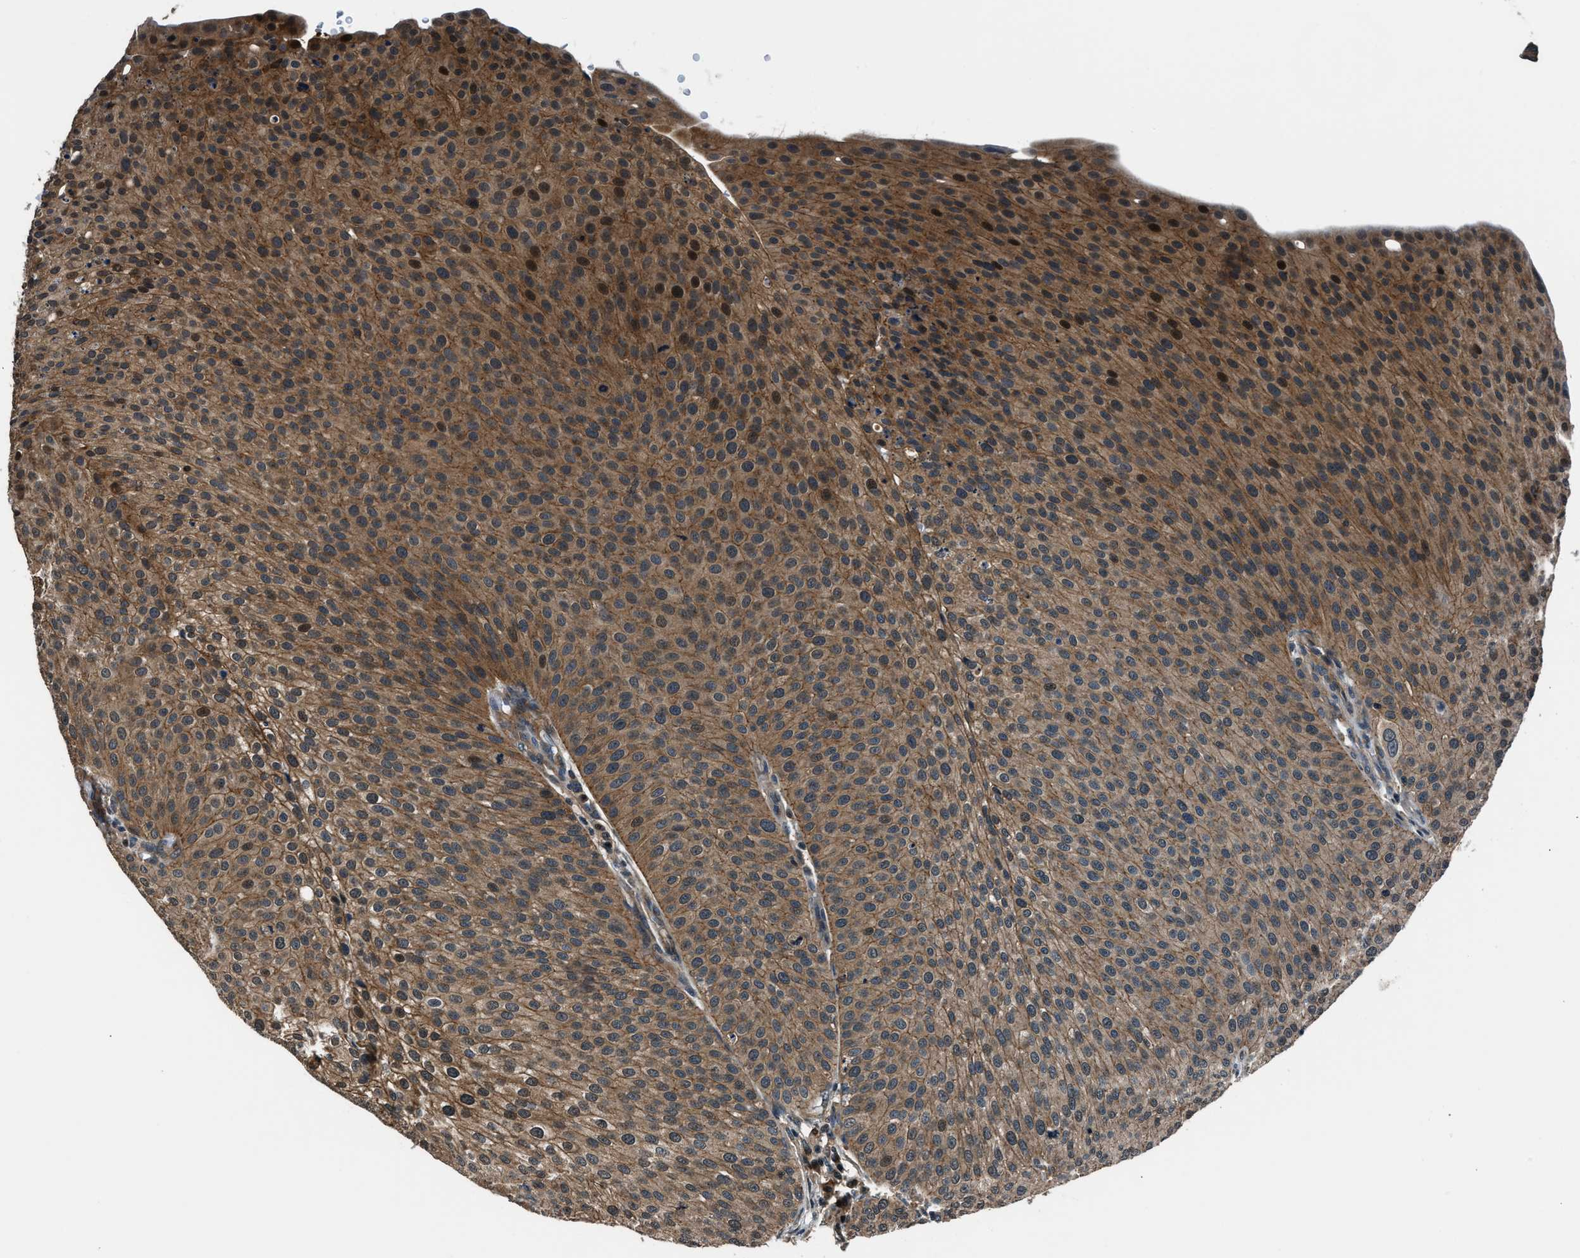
{"staining": {"intensity": "moderate", "quantity": "25%-75%", "location": "cytoplasmic/membranous"}, "tissue": "urothelial cancer", "cell_type": "Tumor cells", "image_type": "cancer", "snomed": [{"axis": "morphology", "description": "Urothelial carcinoma, Low grade"}, {"axis": "topography", "description": "Smooth muscle"}, {"axis": "topography", "description": "Urinary bladder"}], "caption": "The immunohistochemical stain labels moderate cytoplasmic/membranous positivity in tumor cells of urothelial cancer tissue.", "gene": "ARHGEF11", "patient": {"sex": "male", "age": 60}}